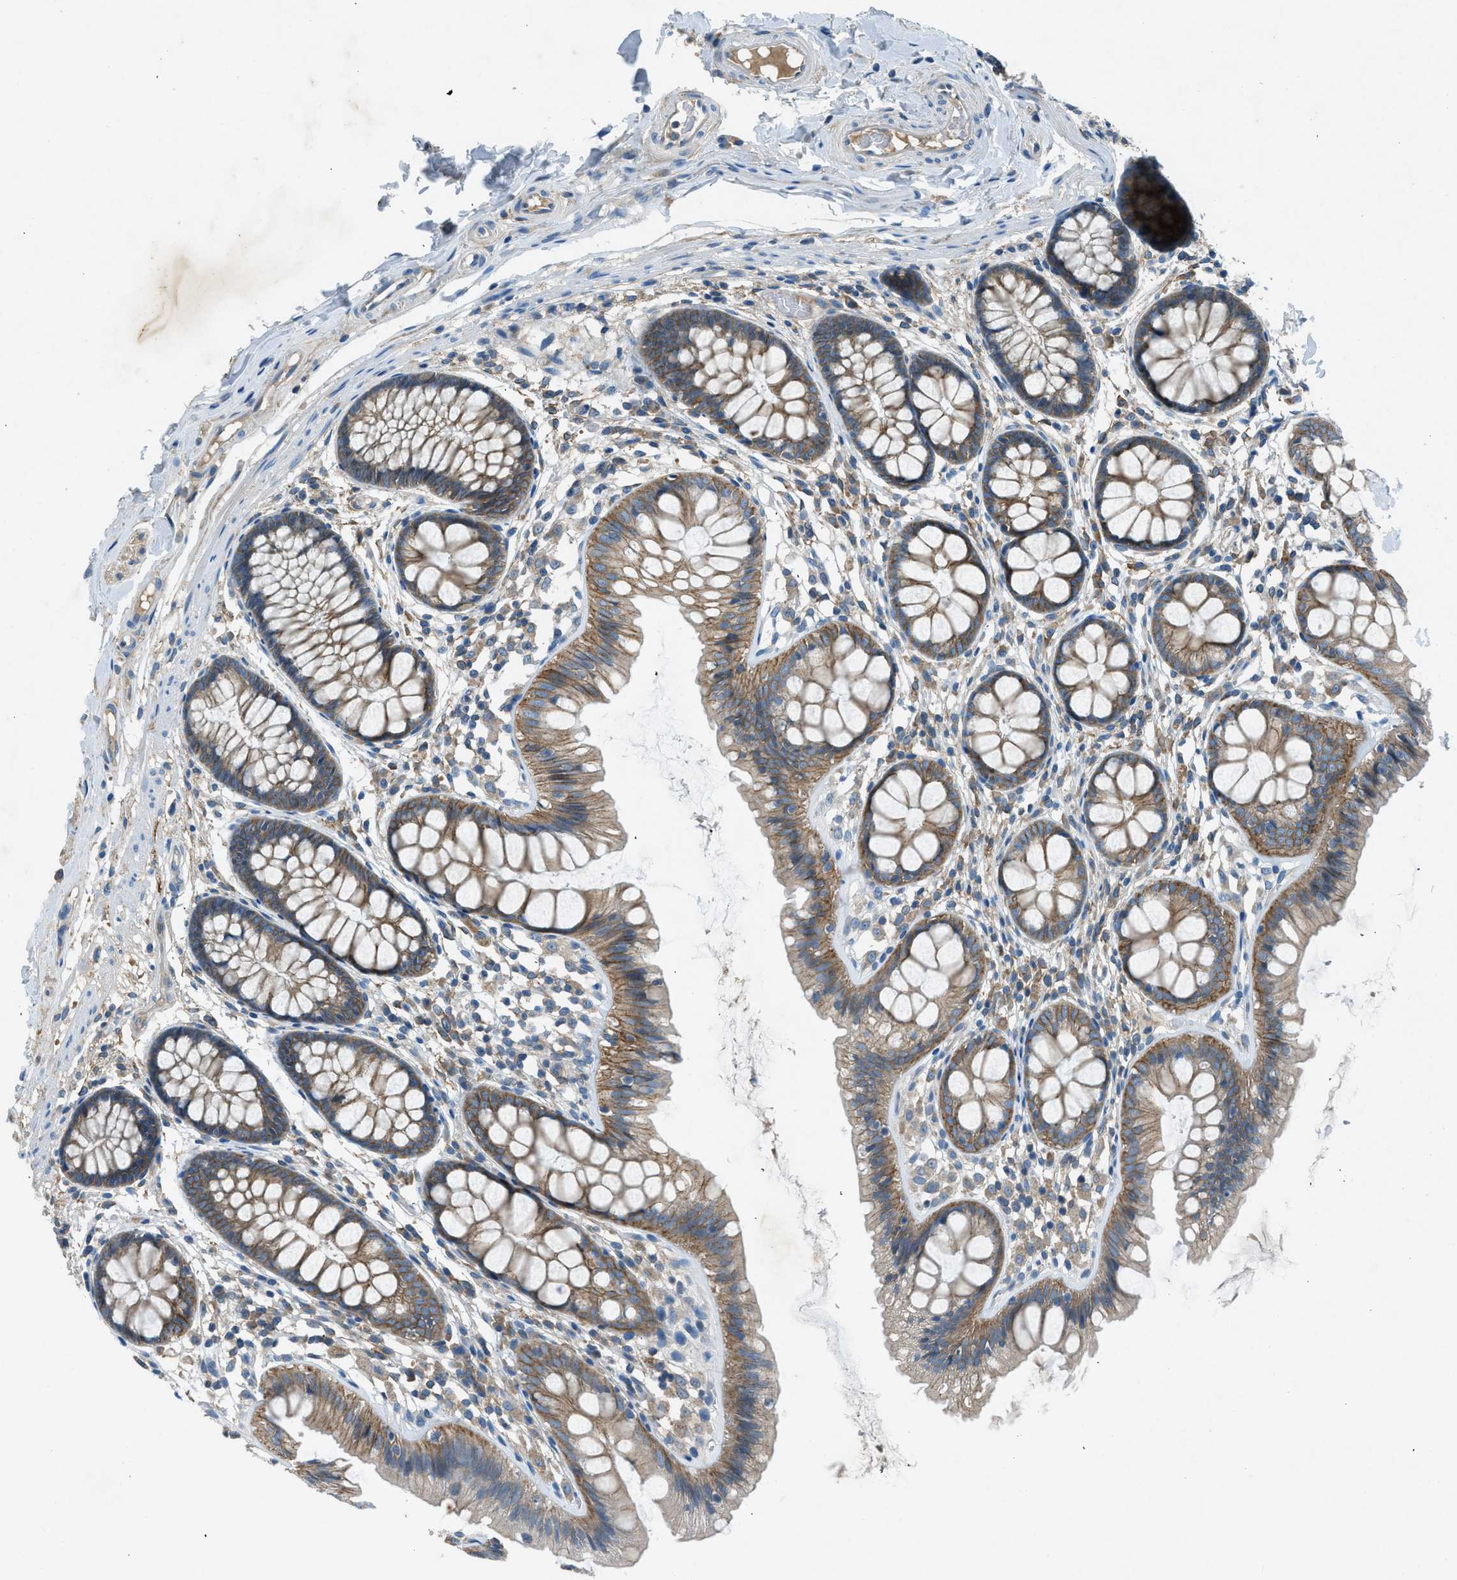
{"staining": {"intensity": "weak", "quantity": ">75%", "location": "cytoplasmic/membranous"}, "tissue": "colon", "cell_type": "Endothelial cells", "image_type": "normal", "snomed": [{"axis": "morphology", "description": "Normal tissue, NOS"}, {"axis": "topography", "description": "Colon"}], "caption": "A brown stain labels weak cytoplasmic/membranous positivity of a protein in endothelial cells of normal human colon. The protein of interest is shown in brown color, while the nuclei are stained blue.", "gene": "BMP1", "patient": {"sex": "female", "age": 56}}